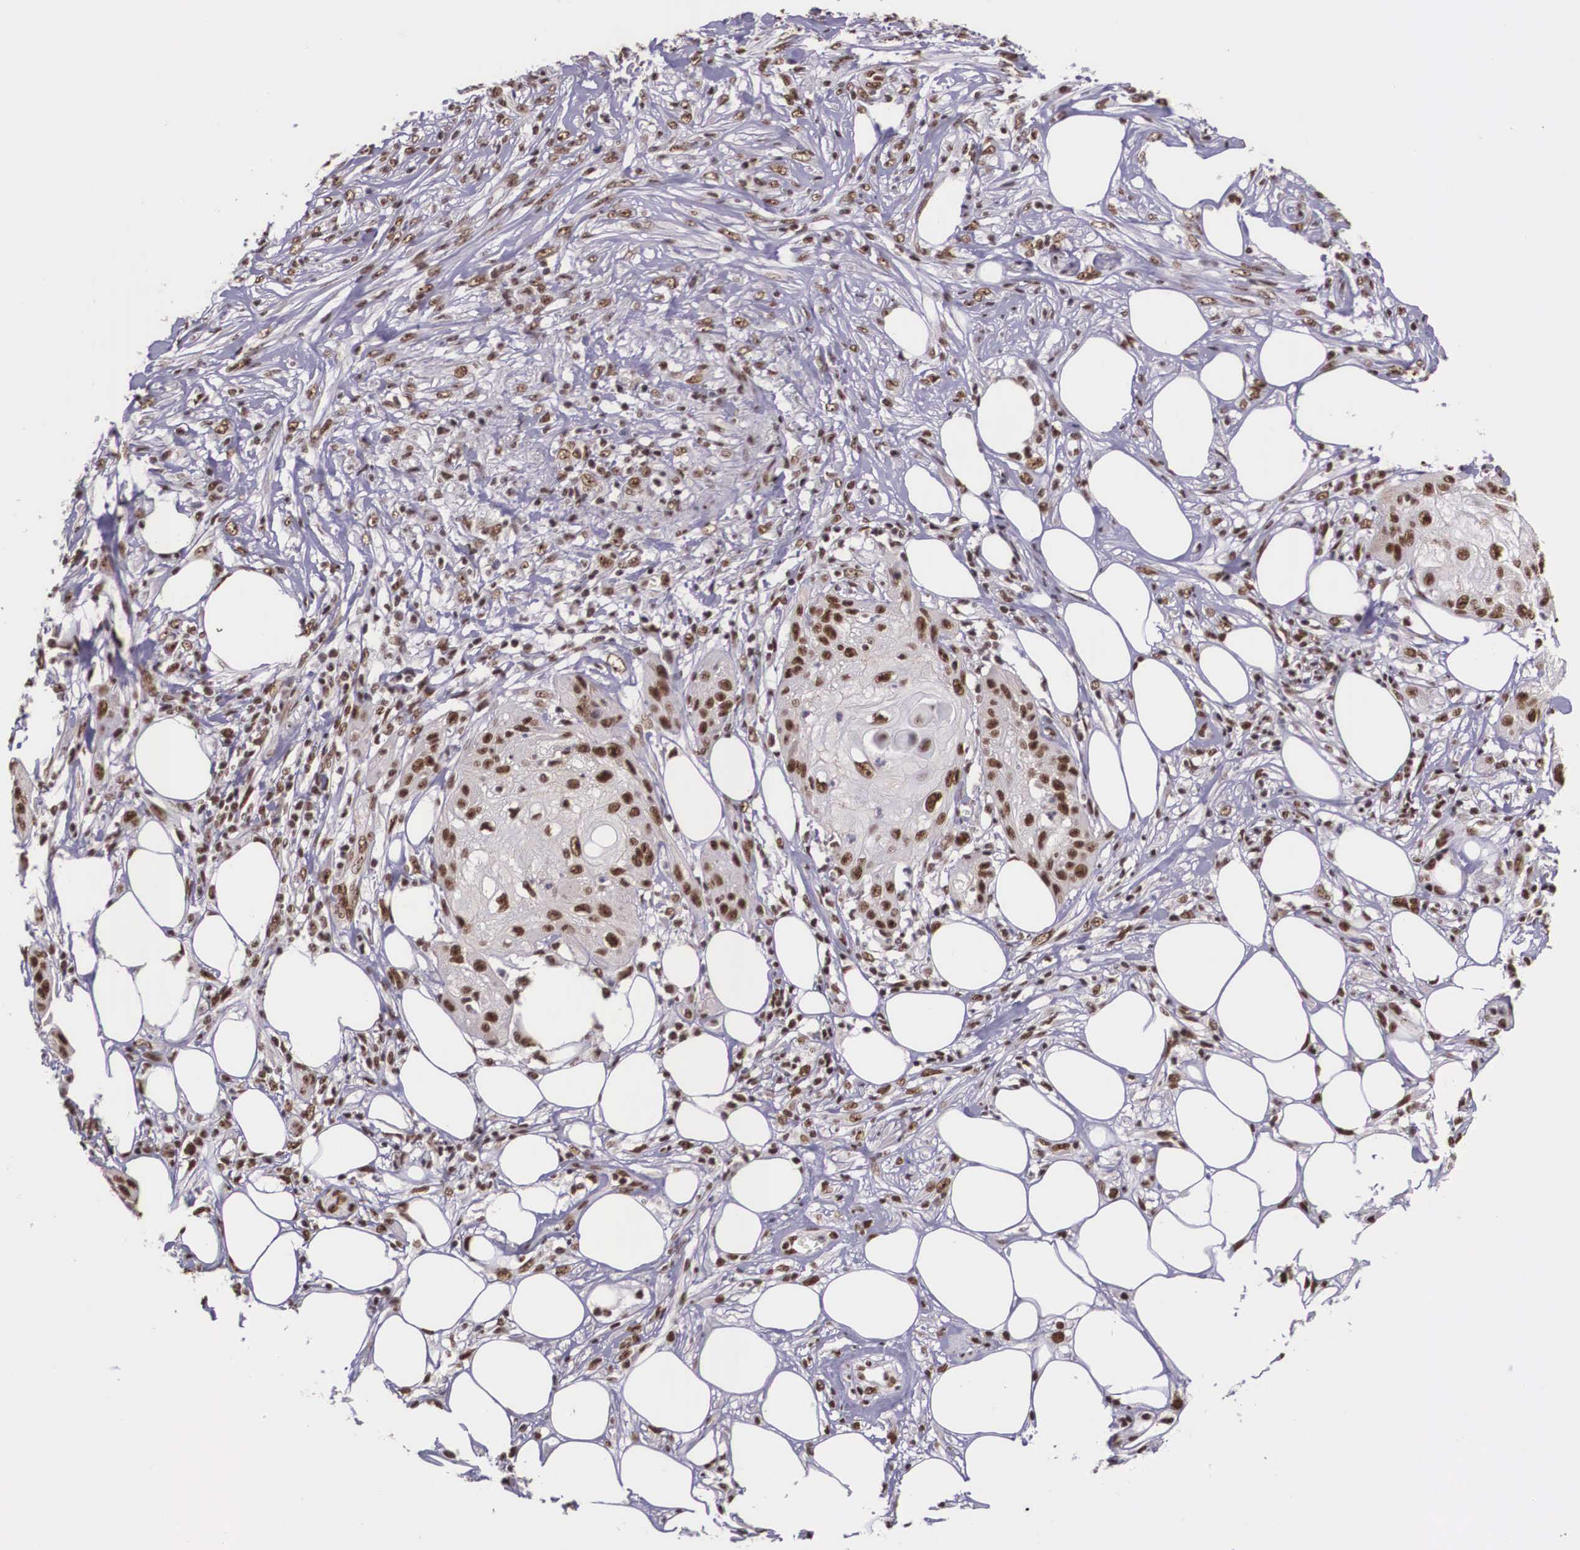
{"staining": {"intensity": "strong", "quantity": ">75%", "location": "nuclear"}, "tissue": "skin cancer", "cell_type": "Tumor cells", "image_type": "cancer", "snomed": [{"axis": "morphology", "description": "Squamous cell carcinoma, NOS"}, {"axis": "topography", "description": "Skin"}], "caption": "About >75% of tumor cells in skin squamous cell carcinoma demonstrate strong nuclear protein staining as visualized by brown immunohistochemical staining.", "gene": "POLR2F", "patient": {"sex": "female", "age": 88}}